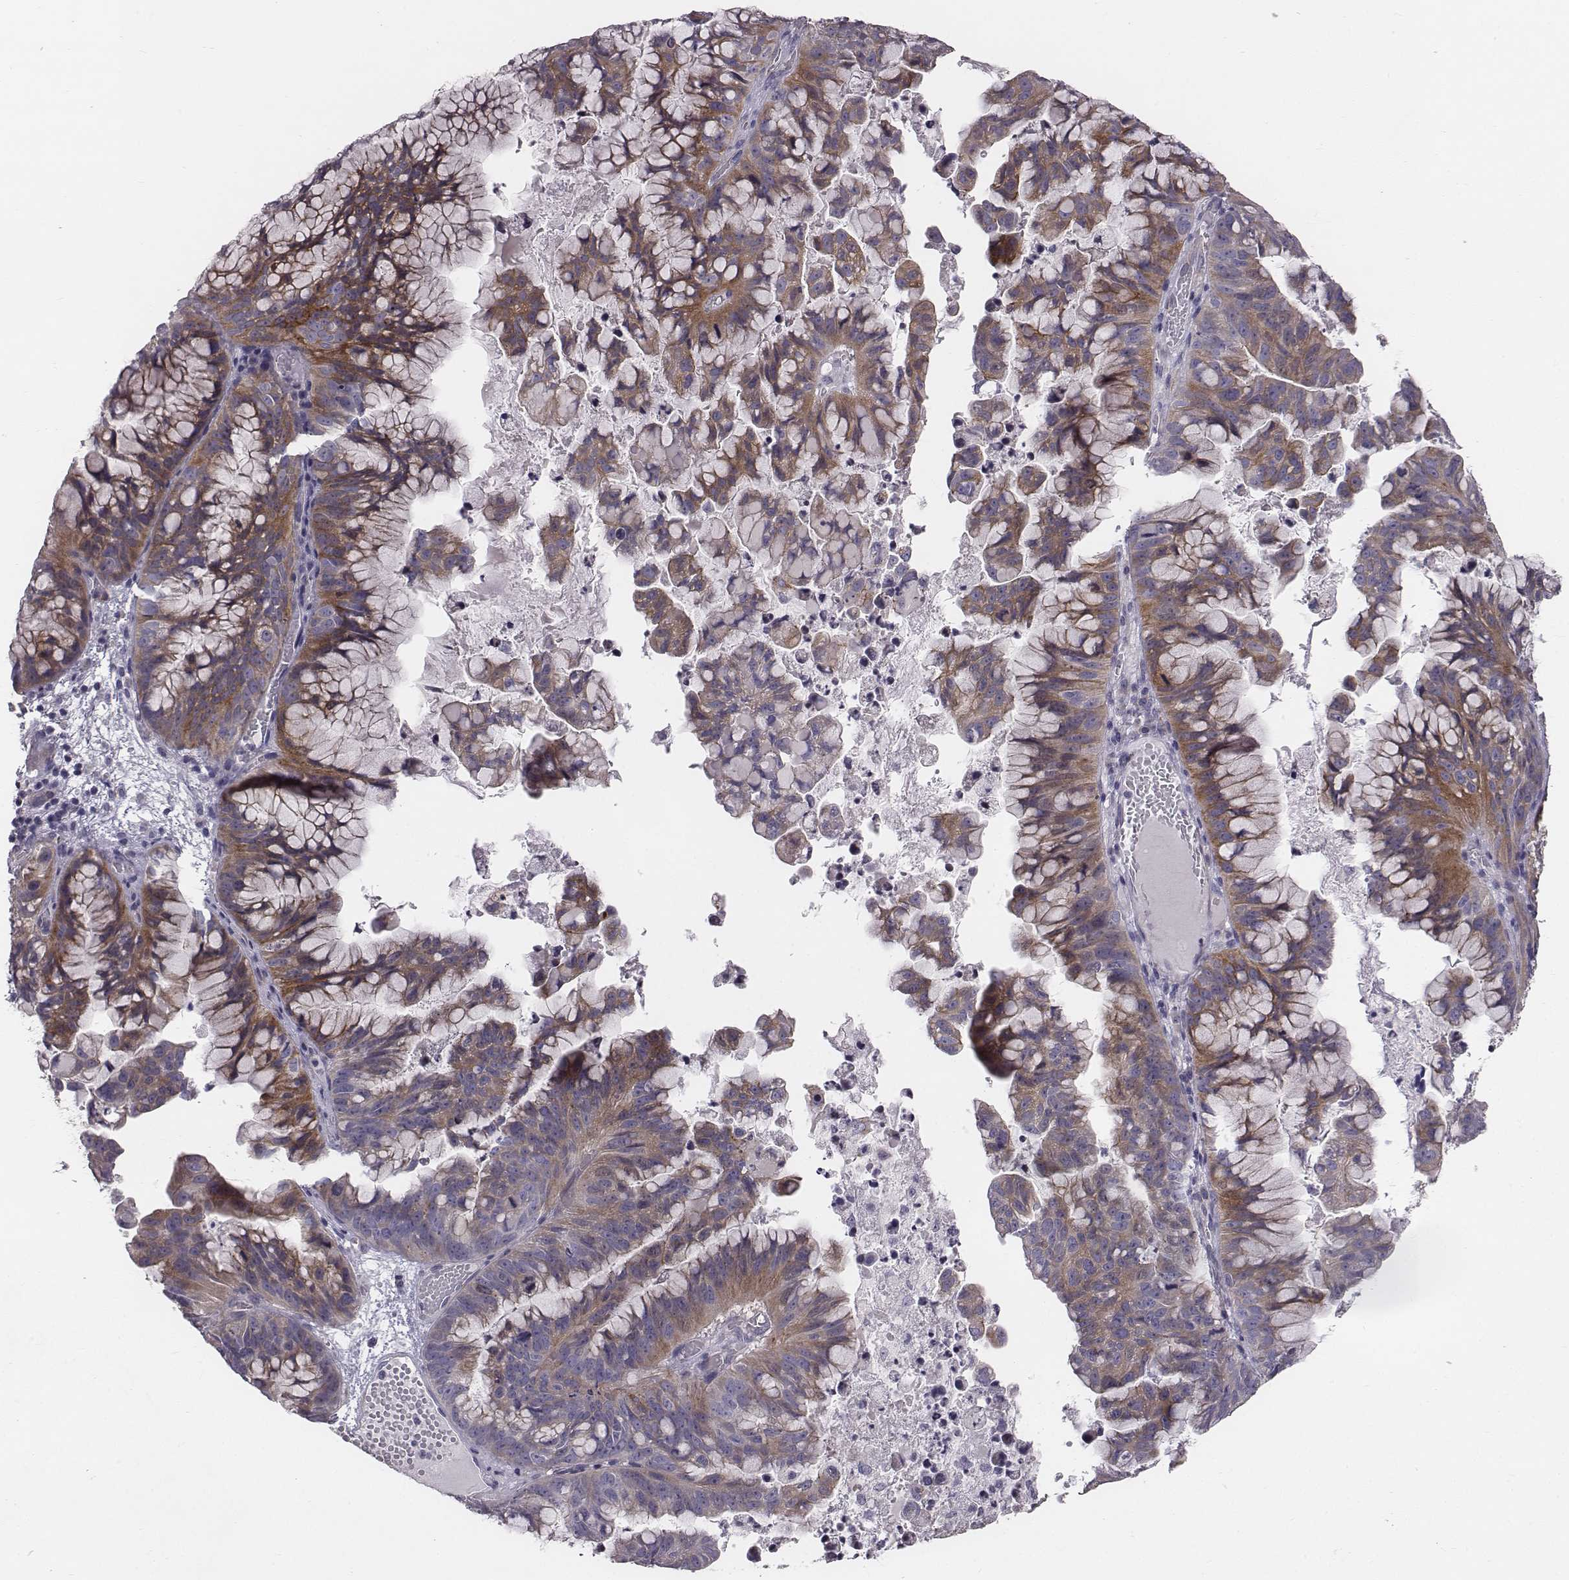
{"staining": {"intensity": "moderate", "quantity": ">75%", "location": "cytoplasmic/membranous"}, "tissue": "ovarian cancer", "cell_type": "Tumor cells", "image_type": "cancer", "snomed": [{"axis": "morphology", "description": "Cystadenocarcinoma, mucinous, NOS"}, {"axis": "topography", "description": "Ovary"}], "caption": "Human ovarian cancer stained for a protein (brown) reveals moderate cytoplasmic/membranous positive staining in approximately >75% of tumor cells.", "gene": "PRKCZ", "patient": {"sex": "female", "age": 76}}